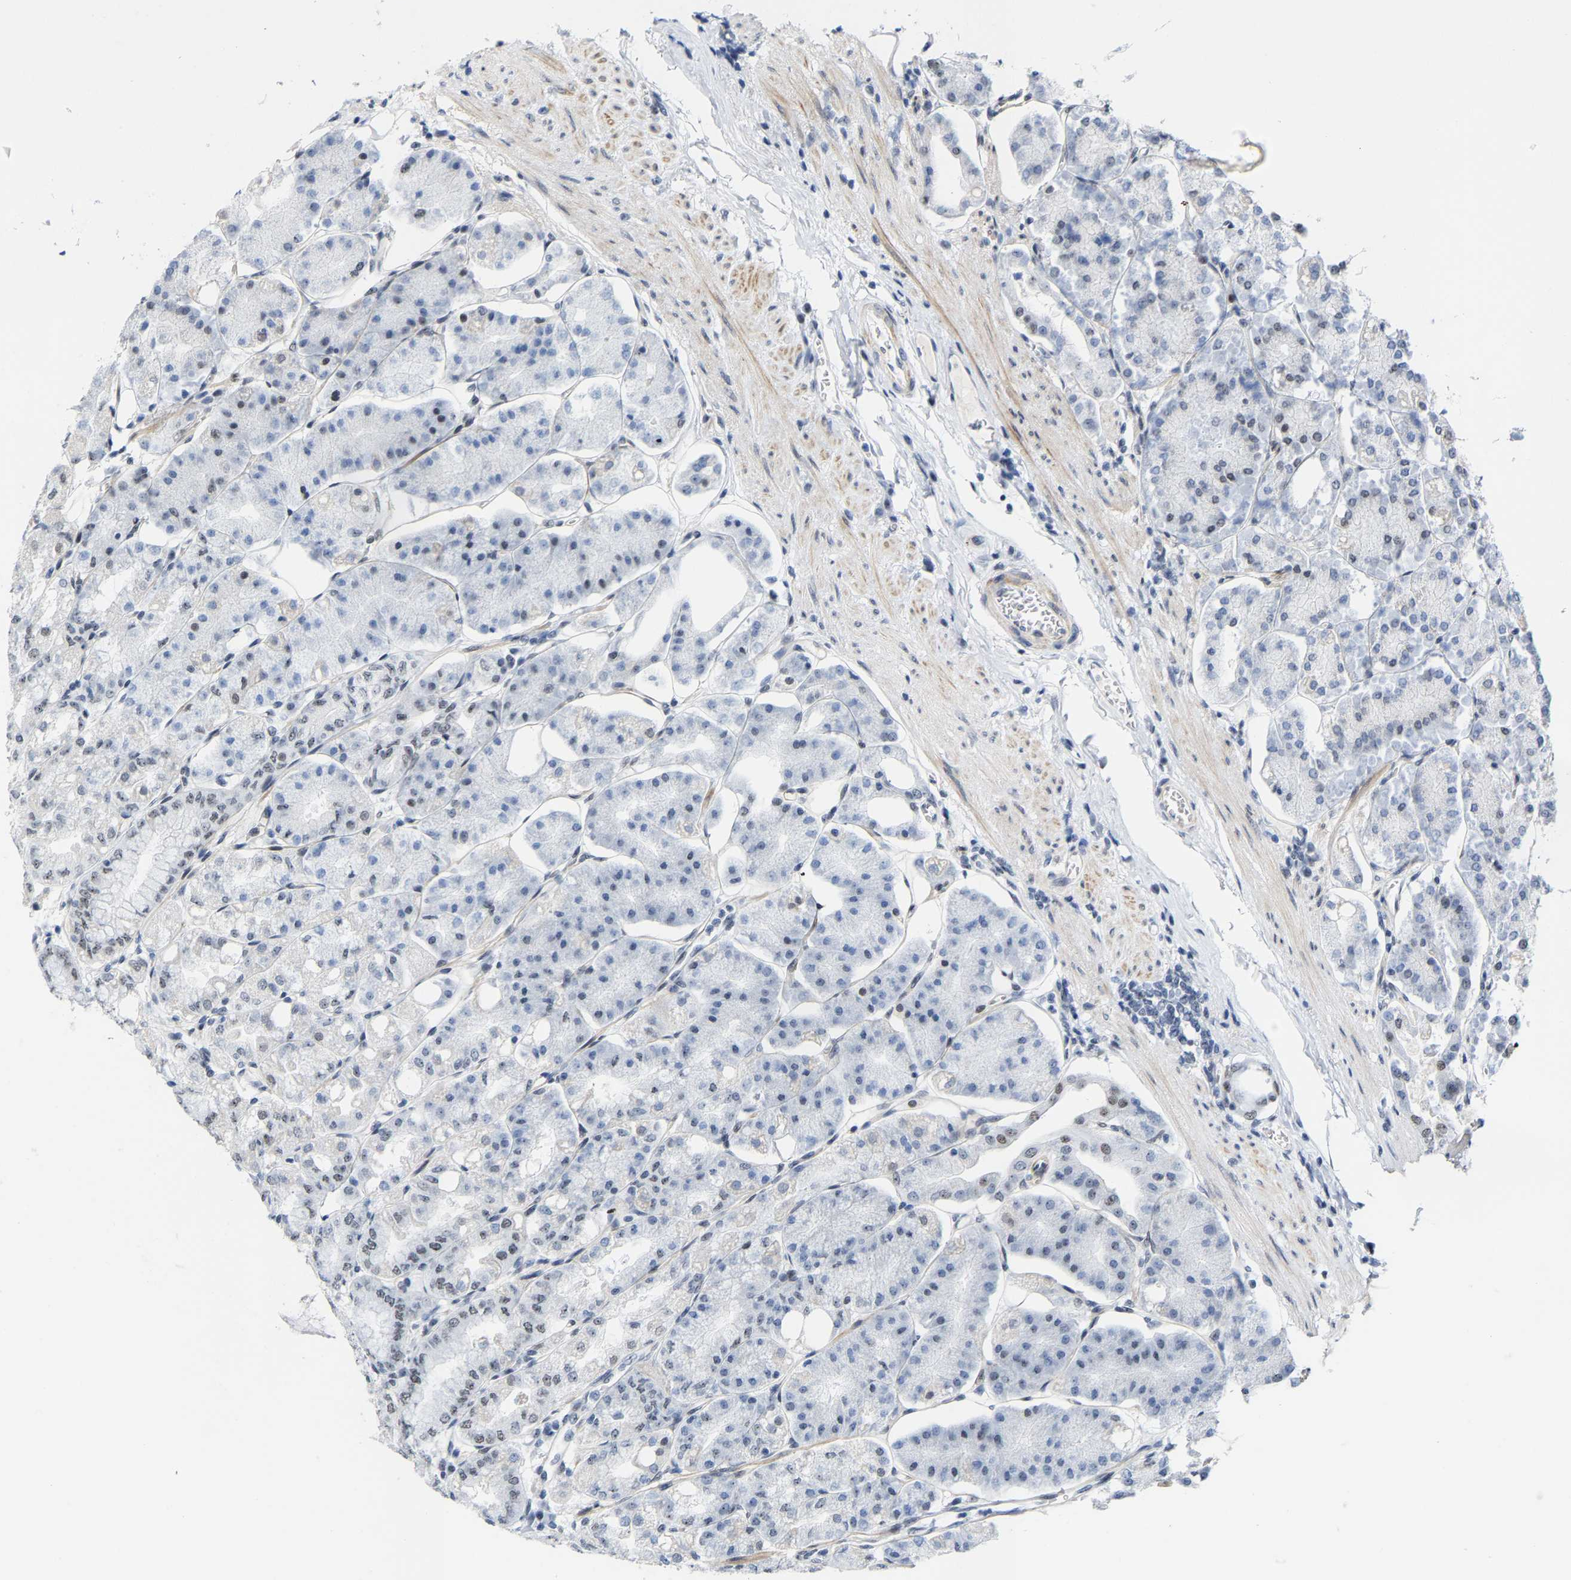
{"staining": {"intensity": "moderate", "quantity": "<25%", "location": "nuclear"}, "tissue": "stomach", "cell_type": "Glandular cells", "image_type": "normal", "snomed": [{"axis": "morphology", "description": "Normal tissue, NOS"}, {"axis": "topography", "description": "Stomach, lower"}], "caption": "Moderate nuclear staining is present in about <25% of glandular cells in benign stomach.", "gene": "FAM180A", "patient": {"sex": "male", "age": 71}}